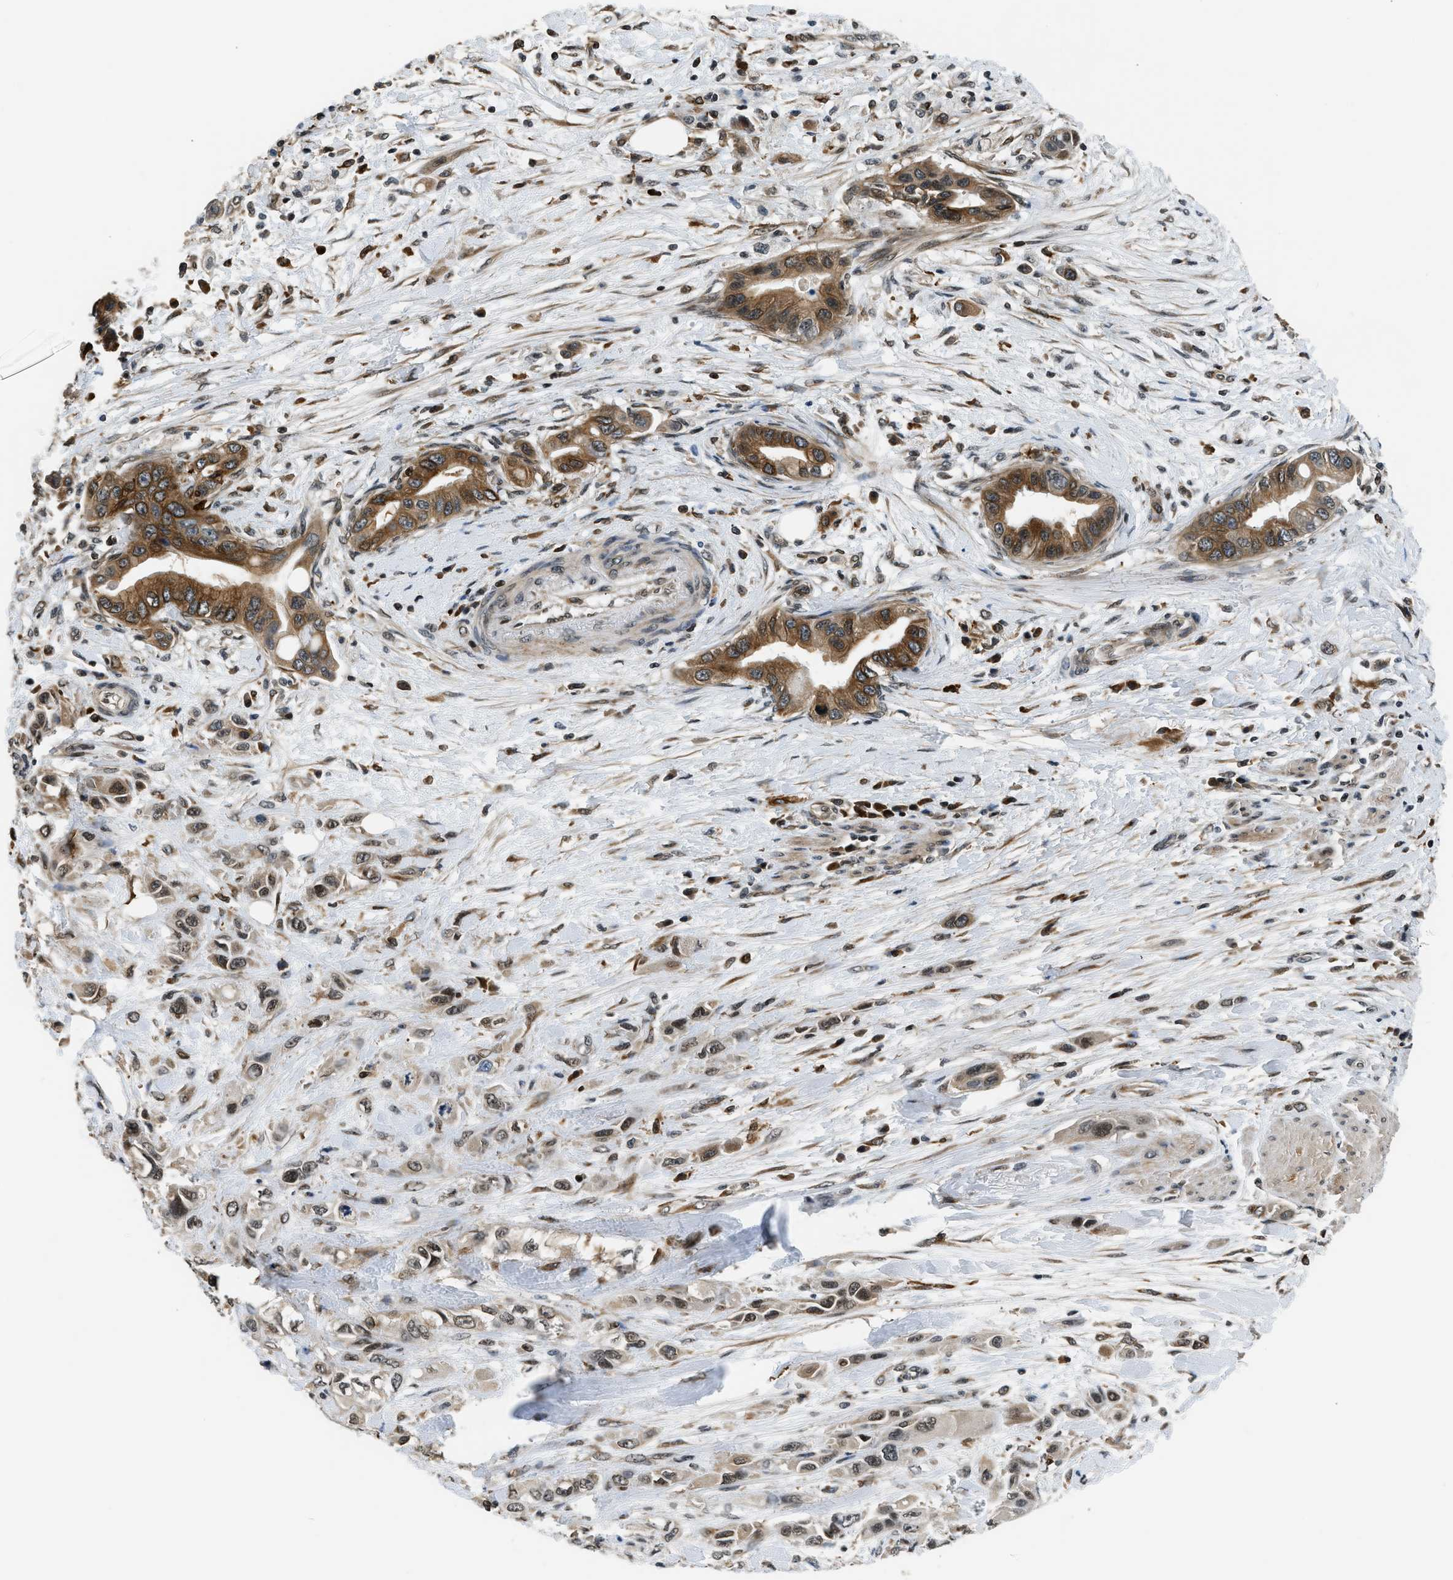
{"staining": {"intensity": "moderate", "quantity": ">75%", "location": "cytoplasmic/membranous"}, "tissue": "pancreatic cancer", "cell_type": "Tumor cells", "image_type": "cancer", "snomed": [{"axis": "morphology", "description": "Adenocarcinoma, NOS"}, {"axis": "topography", "description": "Pancreas"}], "caption": "Immunohistochemistry staining of pancreatic adenocarcinoma, which displays medium levels of moderate cytoplasmic/membranous expression in about >75% of tumor cells indicating moderate cytoplasmic/membranous protein positivity. The staining was performed using DAB (3,3'-diaminobenzidine) (brown) for protein detection and nuclei were counterstained in hematoxylin (blue).", "gene": "RETREG3", "patient": {"sex": "female", "age": 73}}